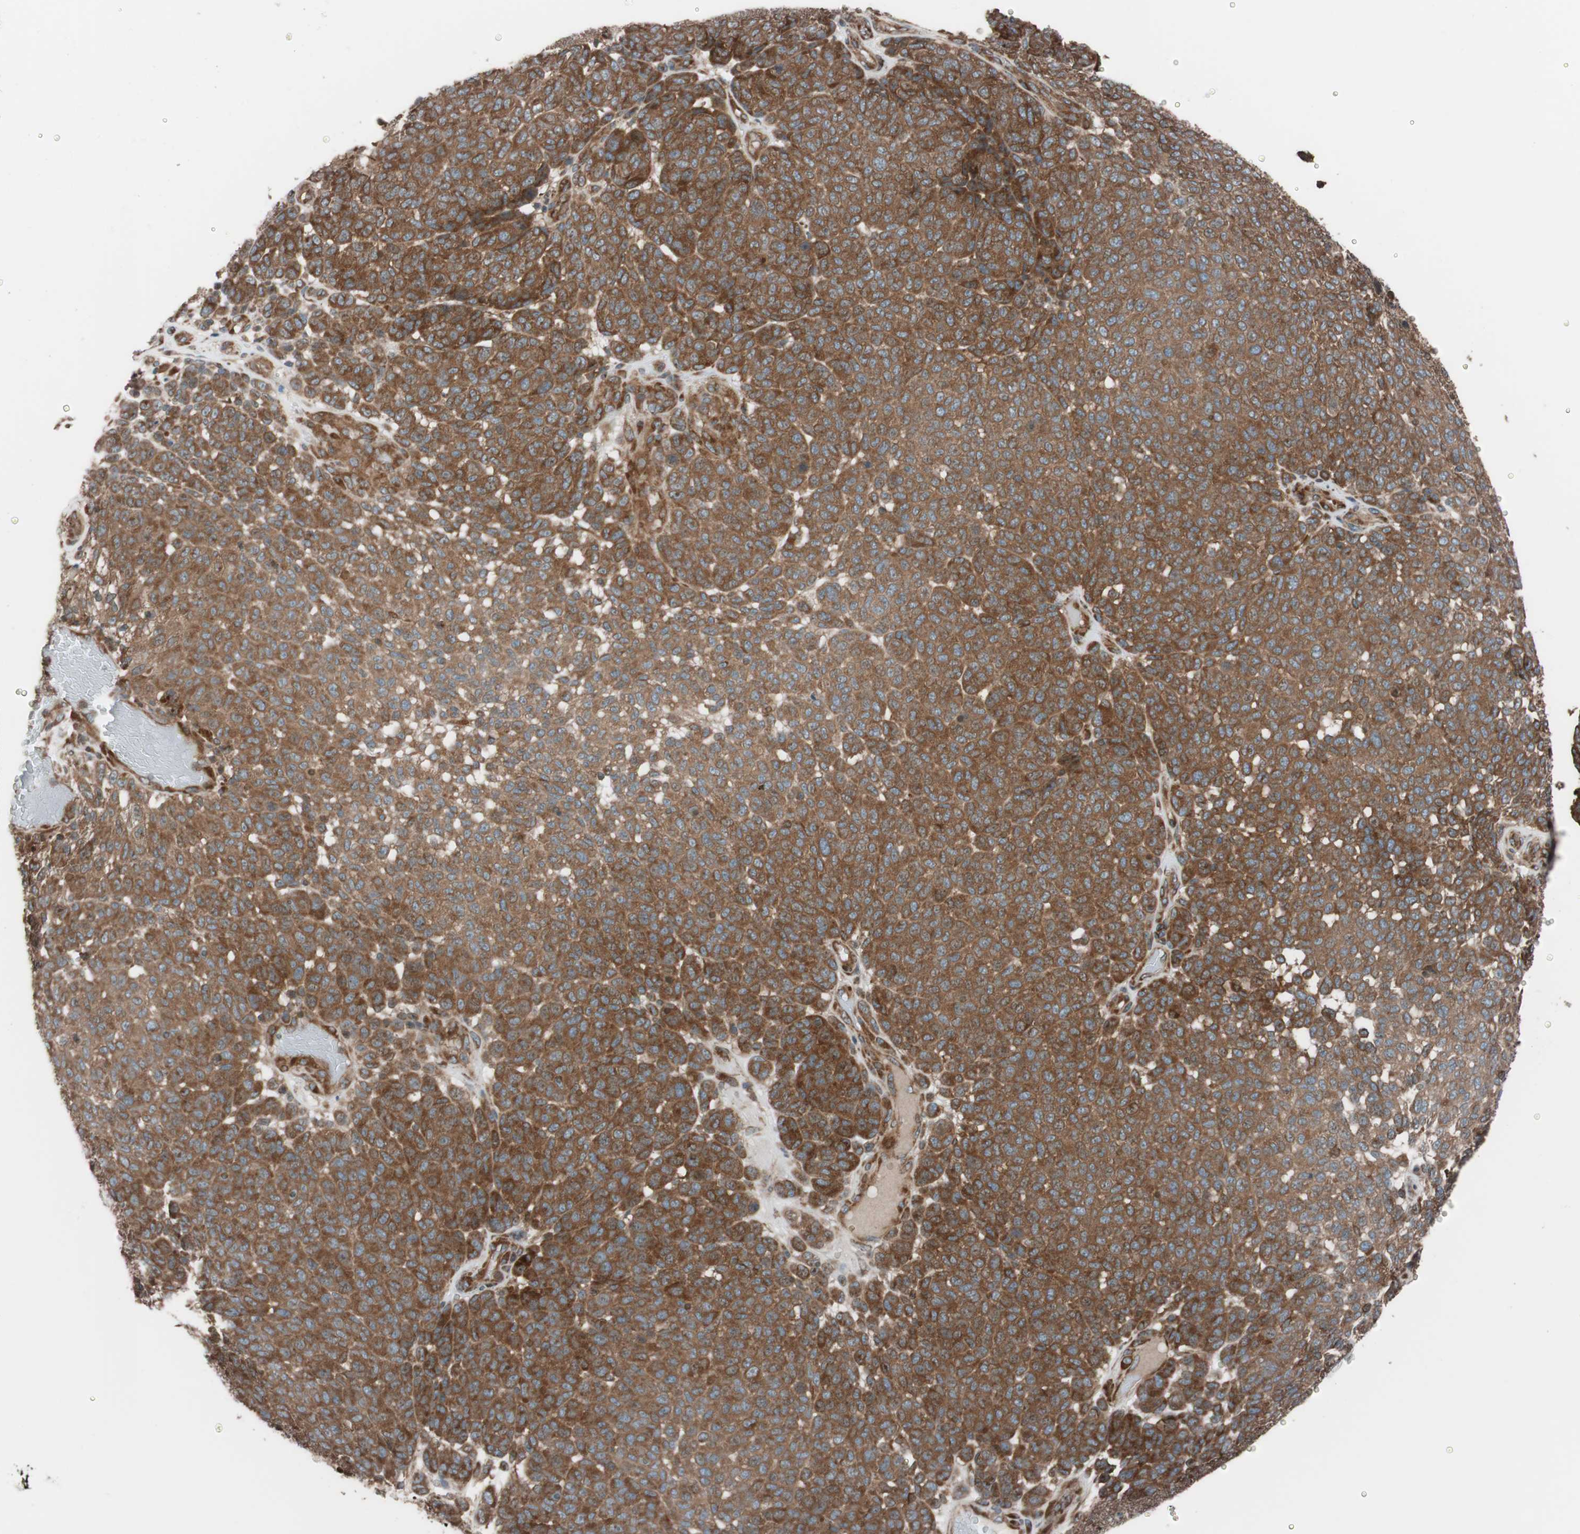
{"staining": {"intensity": "strong", "quantity": ">75%", "location": "cytoplasmic/membranous"}, "tissue": "melanoma", "cell_type": "Tumor cells", "image_type": "cancer", "snomed": [{"axis": "morphology", "description": "Malignant melanoma, NOS"}, {"axis": "topography", "description": "Skin"}], "caption": "Immunohistochemistry (IHC) micrograph of neoplastic tissue: human melanoma stained using immunohistochemistry displays high levels of strong protein expression localized specifically in the cytoplasmic/membranous of tumor cells, appearing as a cytoplasmic/membranous brown color.", "gene": "SEC31A", "patient": {"sex": "male", "age": 59}}